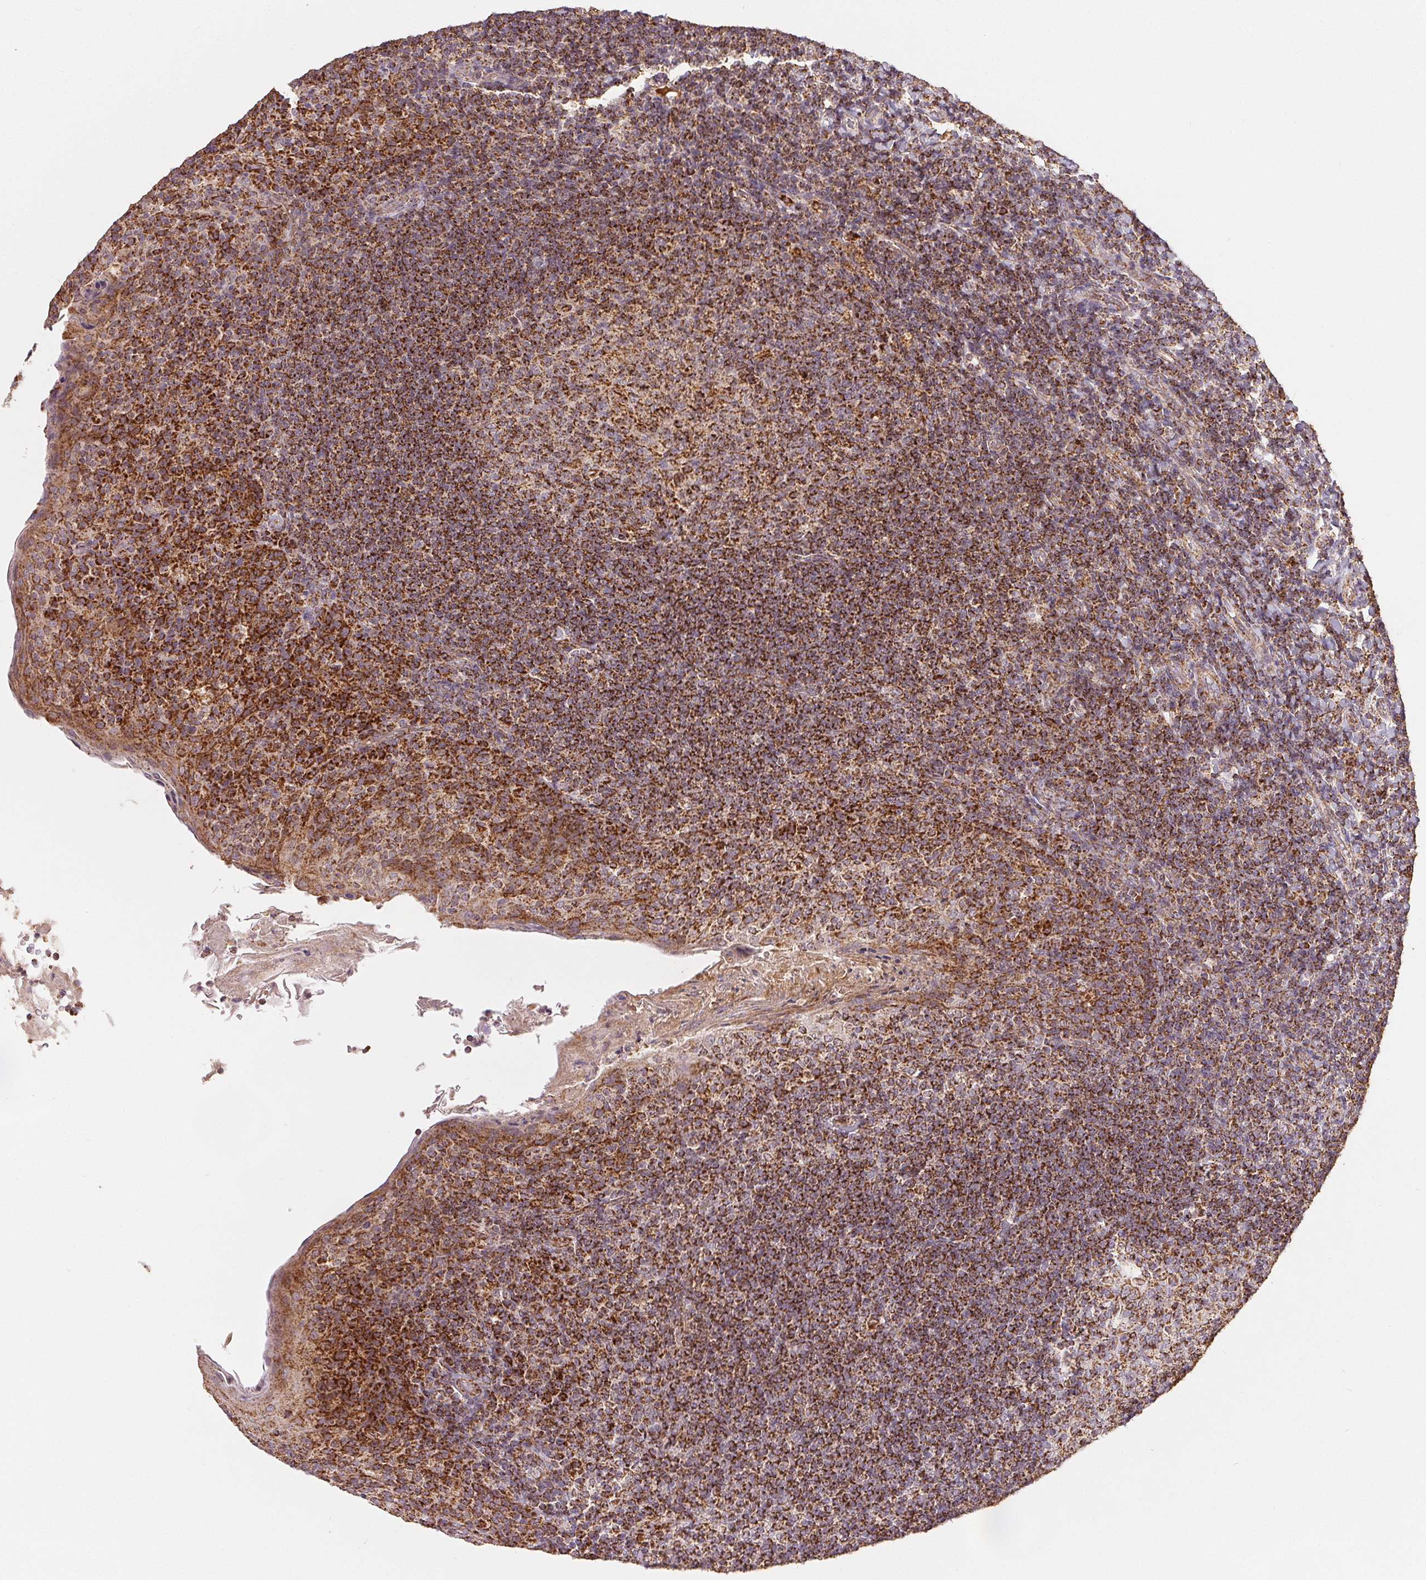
{"staining": {"intensity": "strong", "quantity": ">75%", "location": "cytoplasmic/membranous"}, "tissue": "tonsil", "cell_type": "Germinal center cells", "image_type": "normal", "snomed": [{"axis": "morphology", "description": "Normal tissue, NOS"}, {"axis": "topography", "description": "Tonsil"}], "caption": "Immunohistochemistry staining of benign tonsil, which displays high levels of strong cytoplasmic/membranous expression in approximately >75% of germinal center cells indicating strong cytoplasmic/membranous protein positivity. The staining was performed using DAB (brown) for protein detection and nuclei were counterstained in hematoxylin (blue).", "gene": "SDHB", "patient": {"sex": "female", "age": 10}}